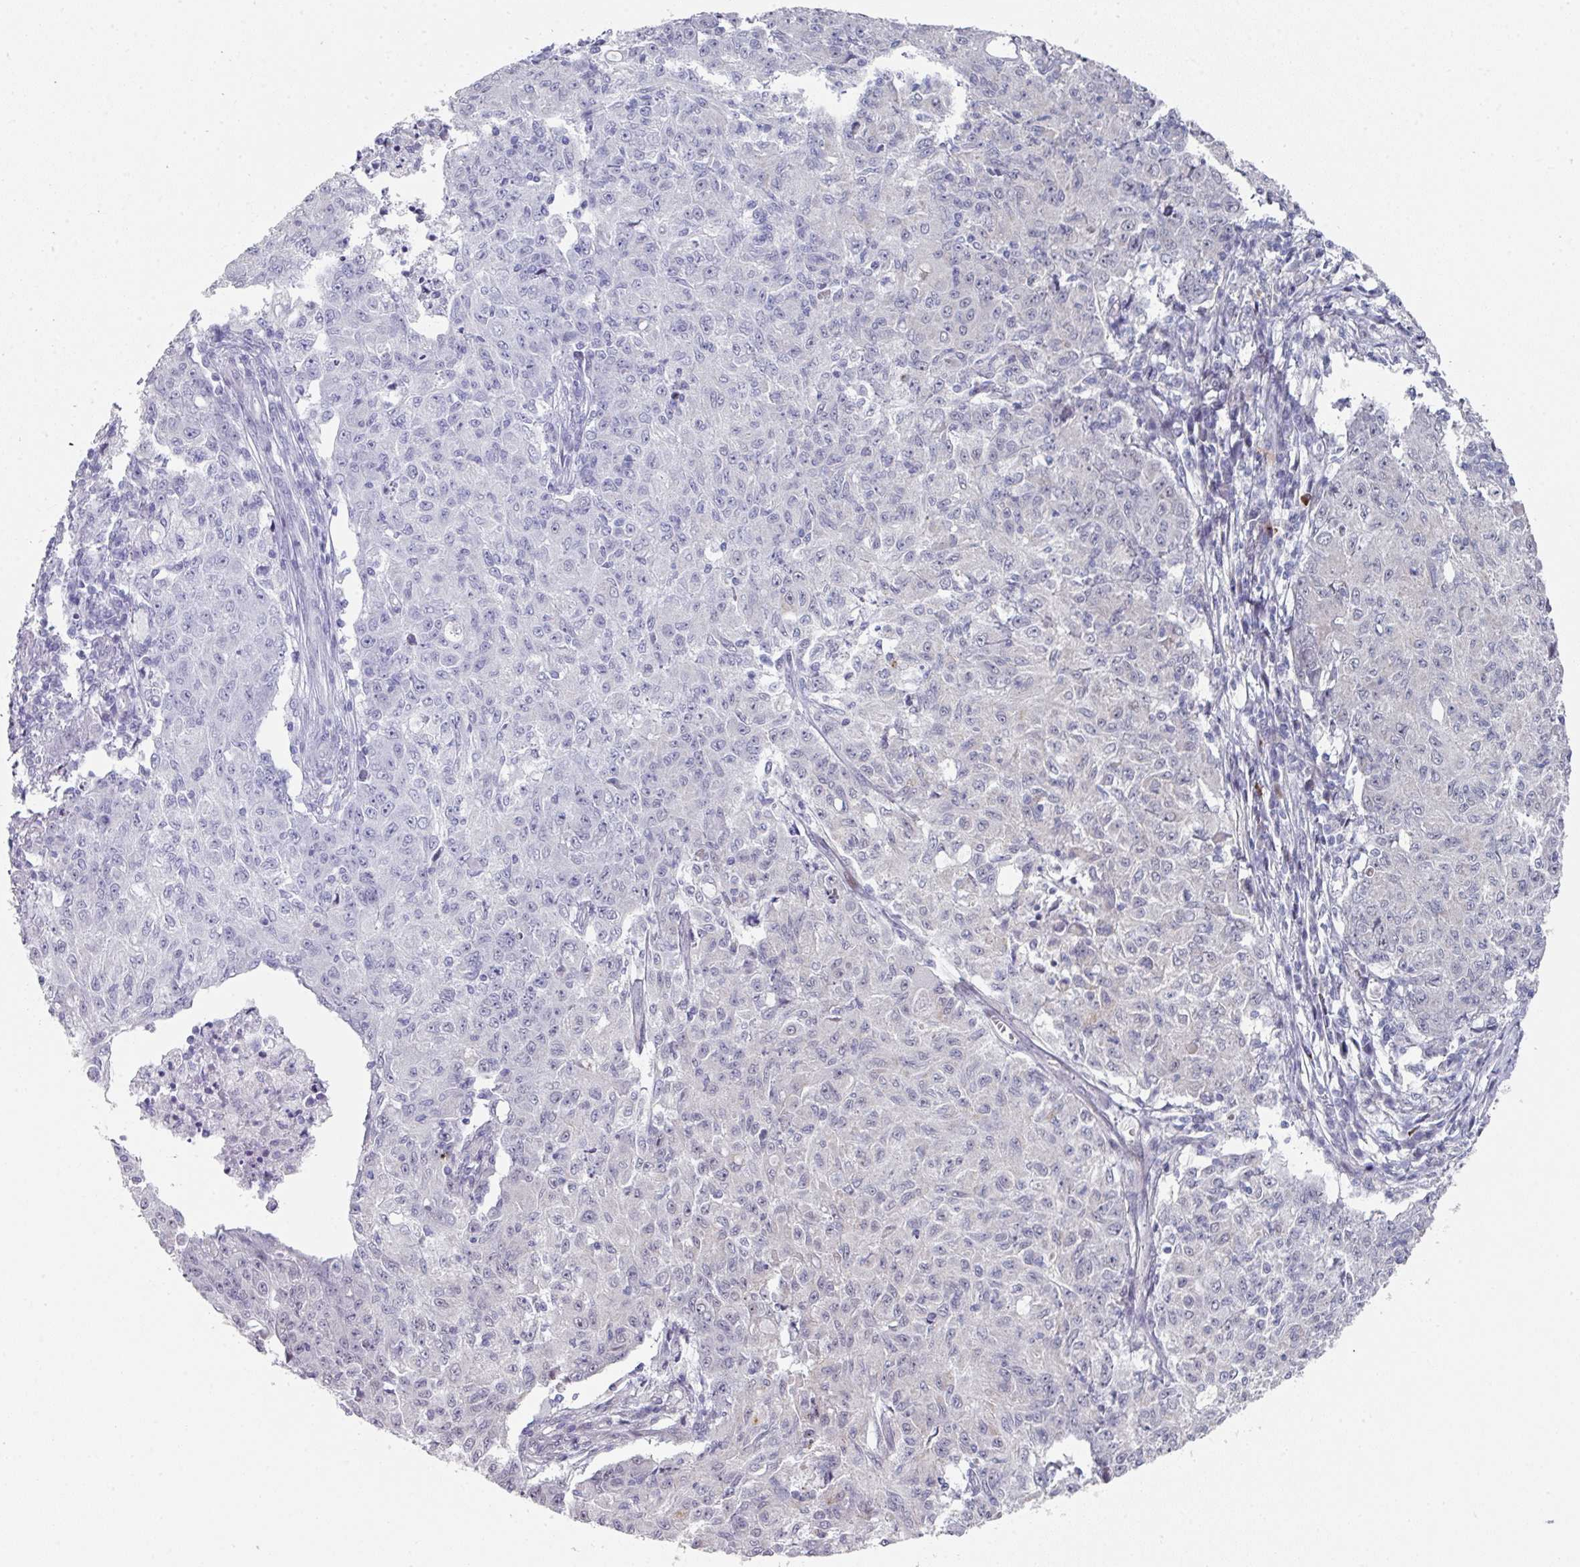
{"staining": {"intensity": "negative", "quantity": "none", "location": "none"}, "tissue": "ovarian cancer", "cell_type": "Tumor cells", "image_type": "cancer", "snomed": [{"axis": "morphology", "description": "Carcinoma, endometroid"}, {"axis": "topography", "description": "Ovary"}], "caption": "A micrograph of human ovarian cancer is negative for staining in tumor cells. (DAB immunohistochemistry (IHC) visualized using brightfield microscopy, high magnification).", "gene": "TMCC1", "patient": {"sex": "female", "age": 42}}